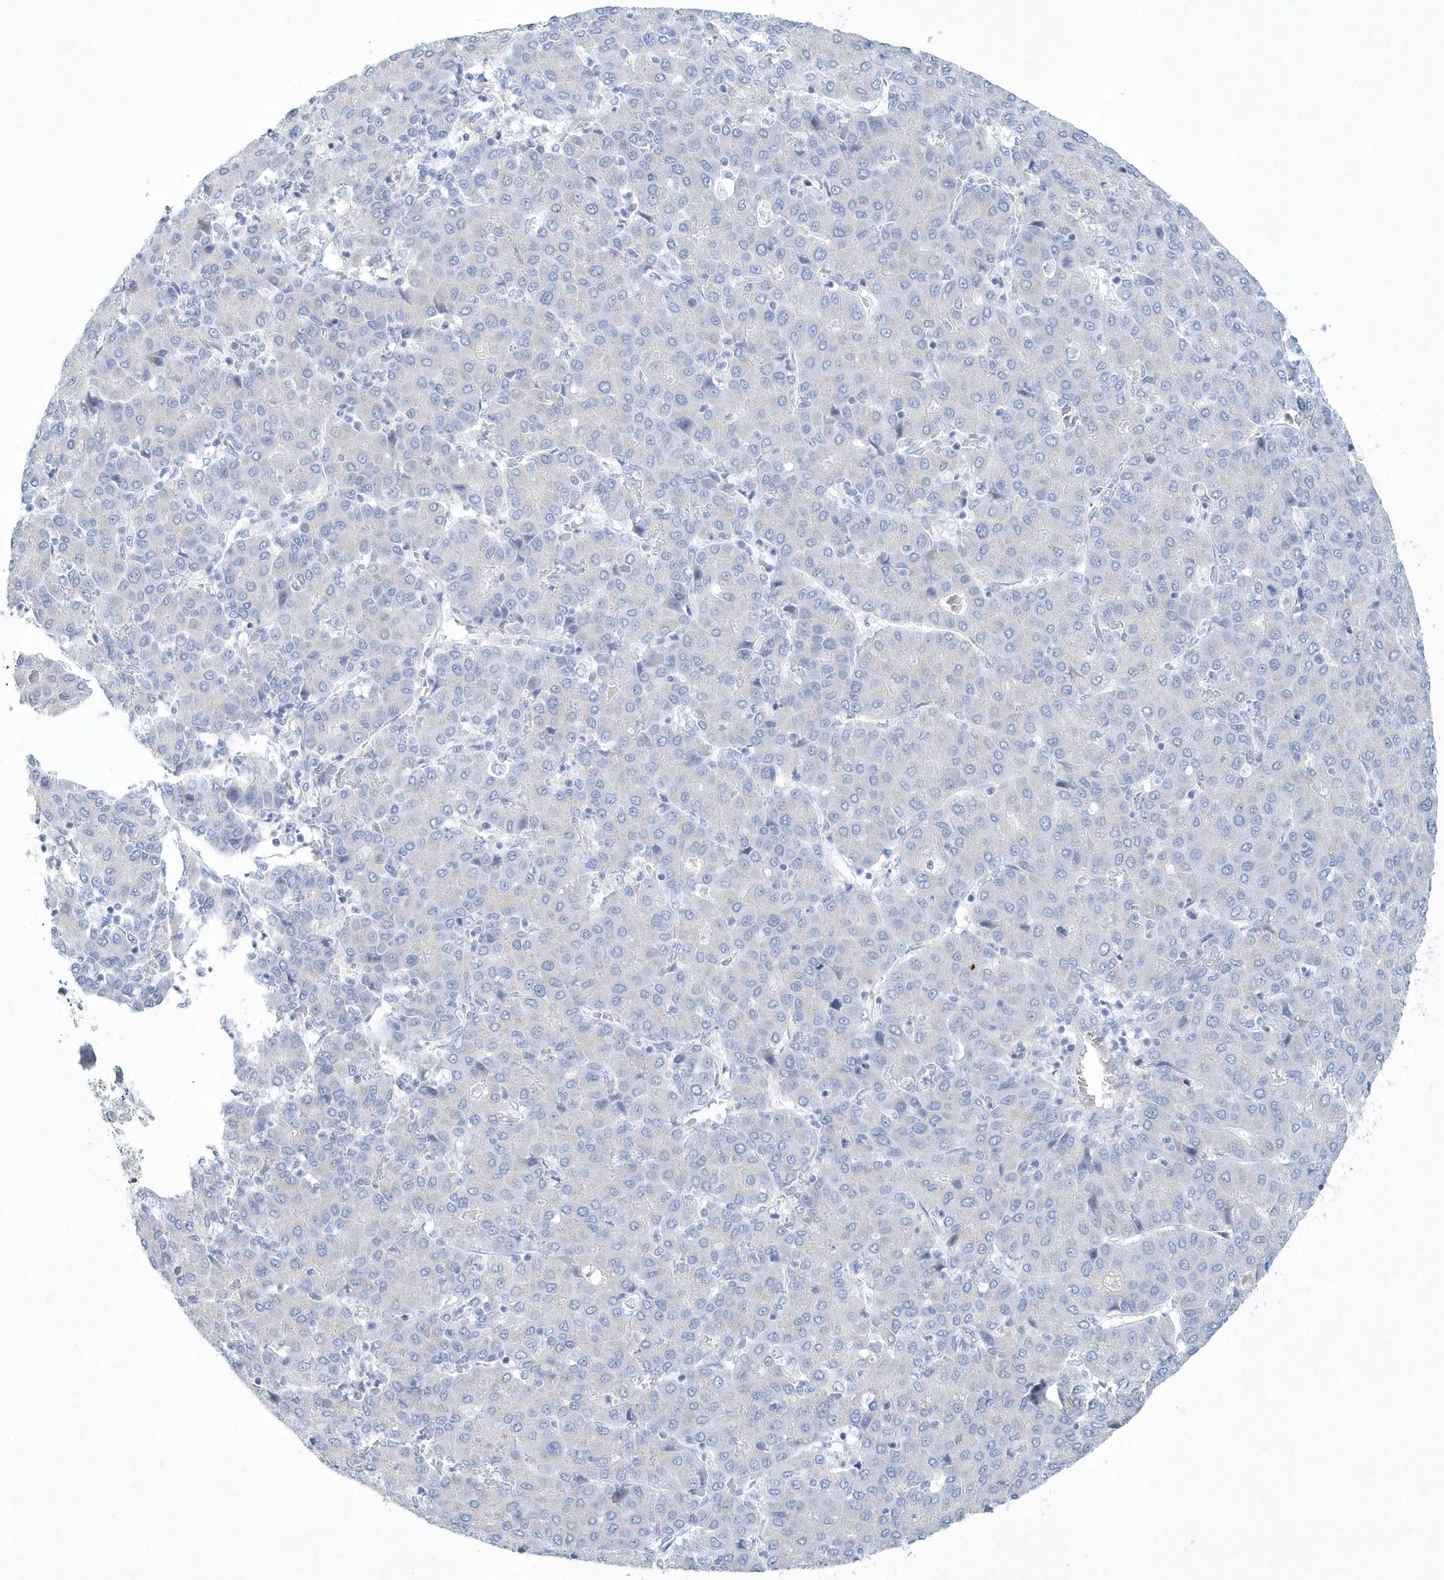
{"staining": {"intensity": "negative", "quantity": "none", "location": "none"}, "tissue": "liver cancer", "cell_type": "Tumor cells", "image_type": "cancer", "snomed": [{"axis": "morphology", "description": "Carcinoma, Hepatocellular, NOS"}, {"axis": "topography", "description": "Liver"}], "caption": "A micrograph of human liver cancer is negative for staining in tumor cells.", "gene": "SPATA18", "patient": {"sex": "male", "age": 65}}